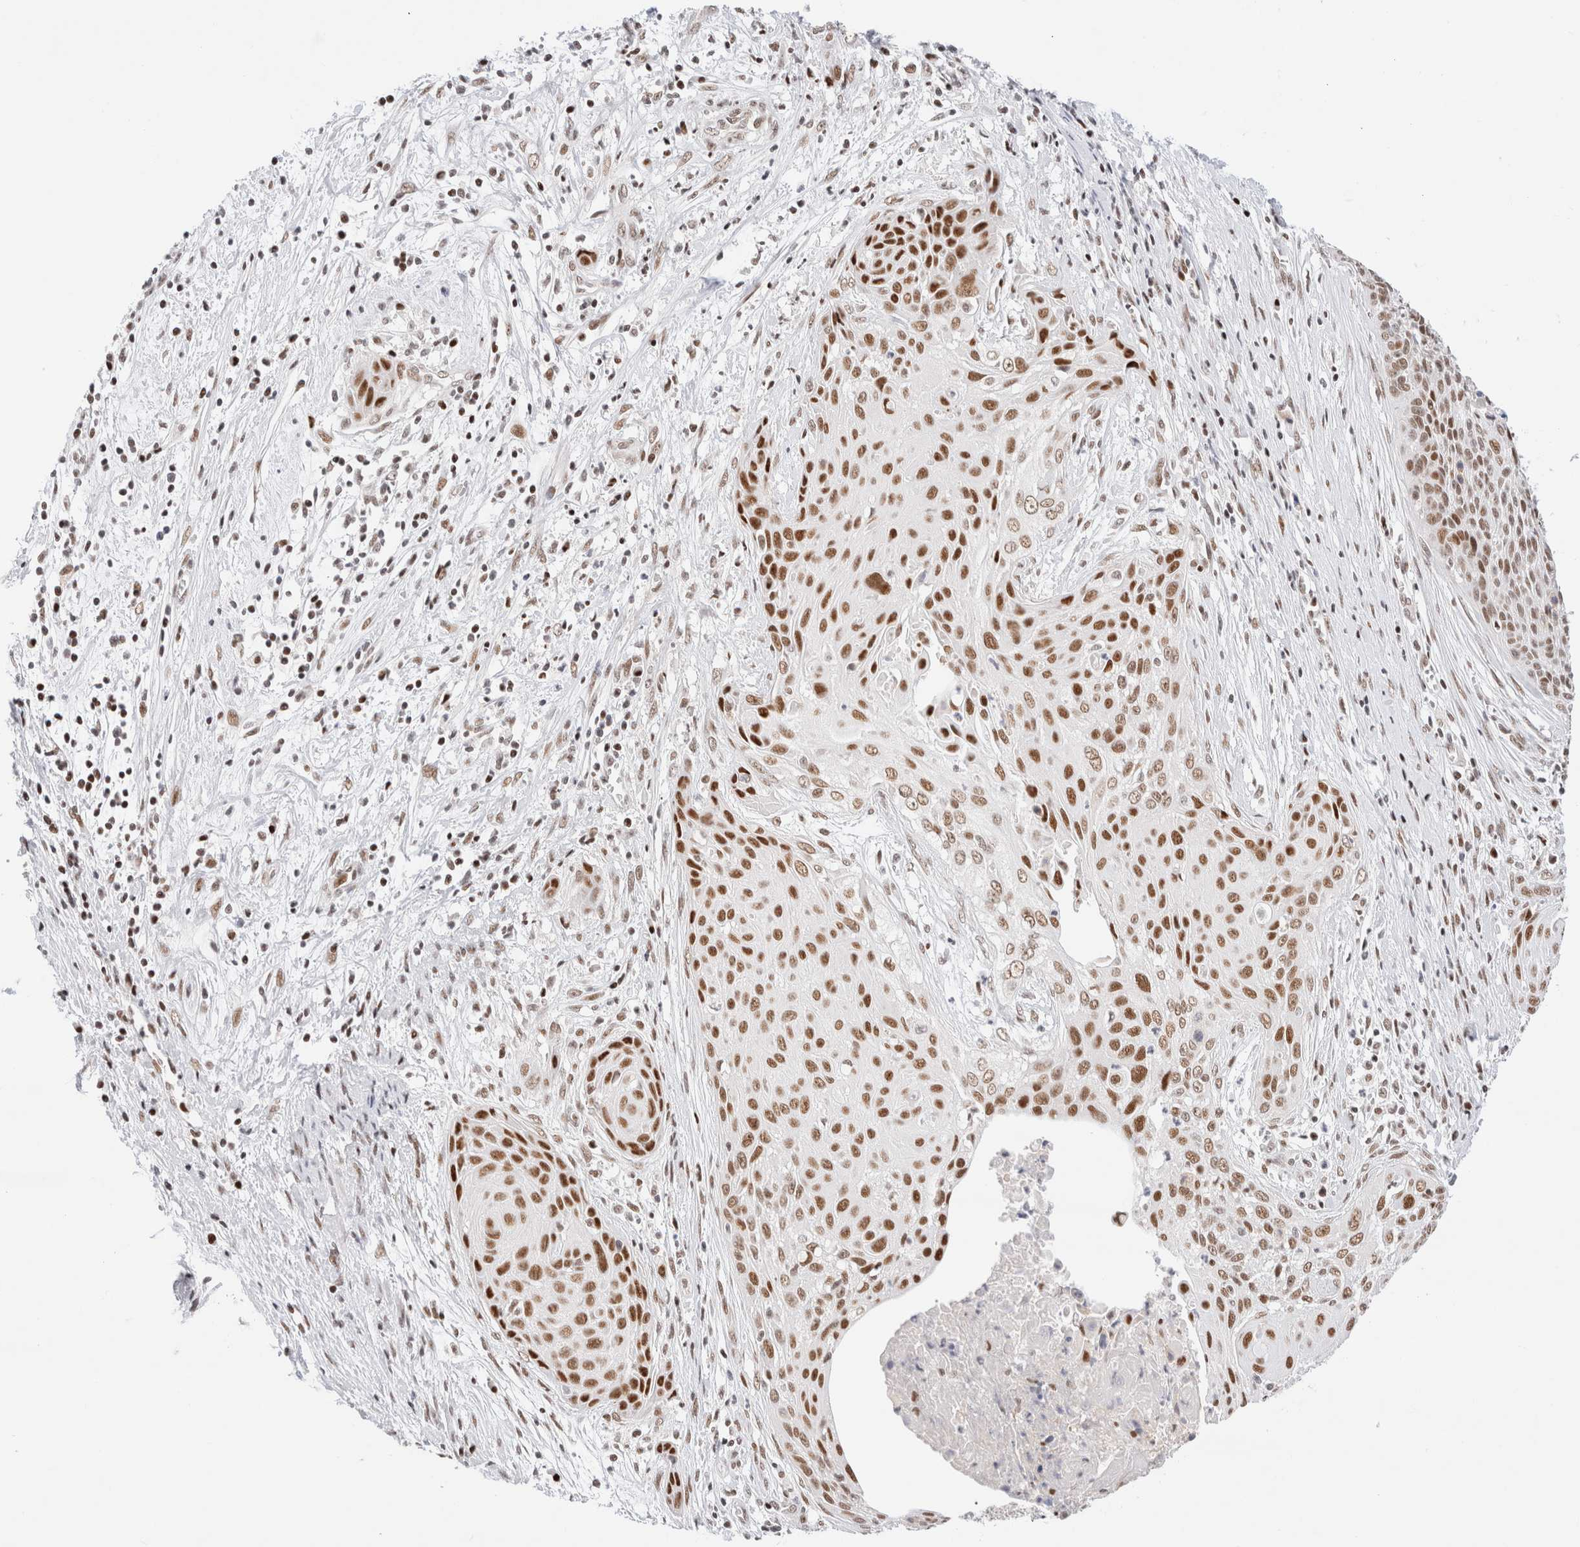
{"staining": {"intensity": "moderate", "quantity": ">75%", "location": "nuclear"}, "tissue": "cervical cancer", "cell_type": "Tumor cells", "image_type": "cancer", "snomed": [{"axis": "morphology", "description": "Squamous cell carcinoma, NOS"}, {"axis": "topography", "description": "Cervix"}], "caption": "IHC staining of cervical cancer (squamous cell carcinoma), which demonstrates medium levels of moderate nuclear staining in approximately >75% of tumor cells indicating moderate nuclear protein staining. The staining was performed using DAB (brown) for protein detection and nuclei were counterstained in hematoxylin (blue).", "gene": "ZNF282", "patient": {"sex": "female", "age": 55}}